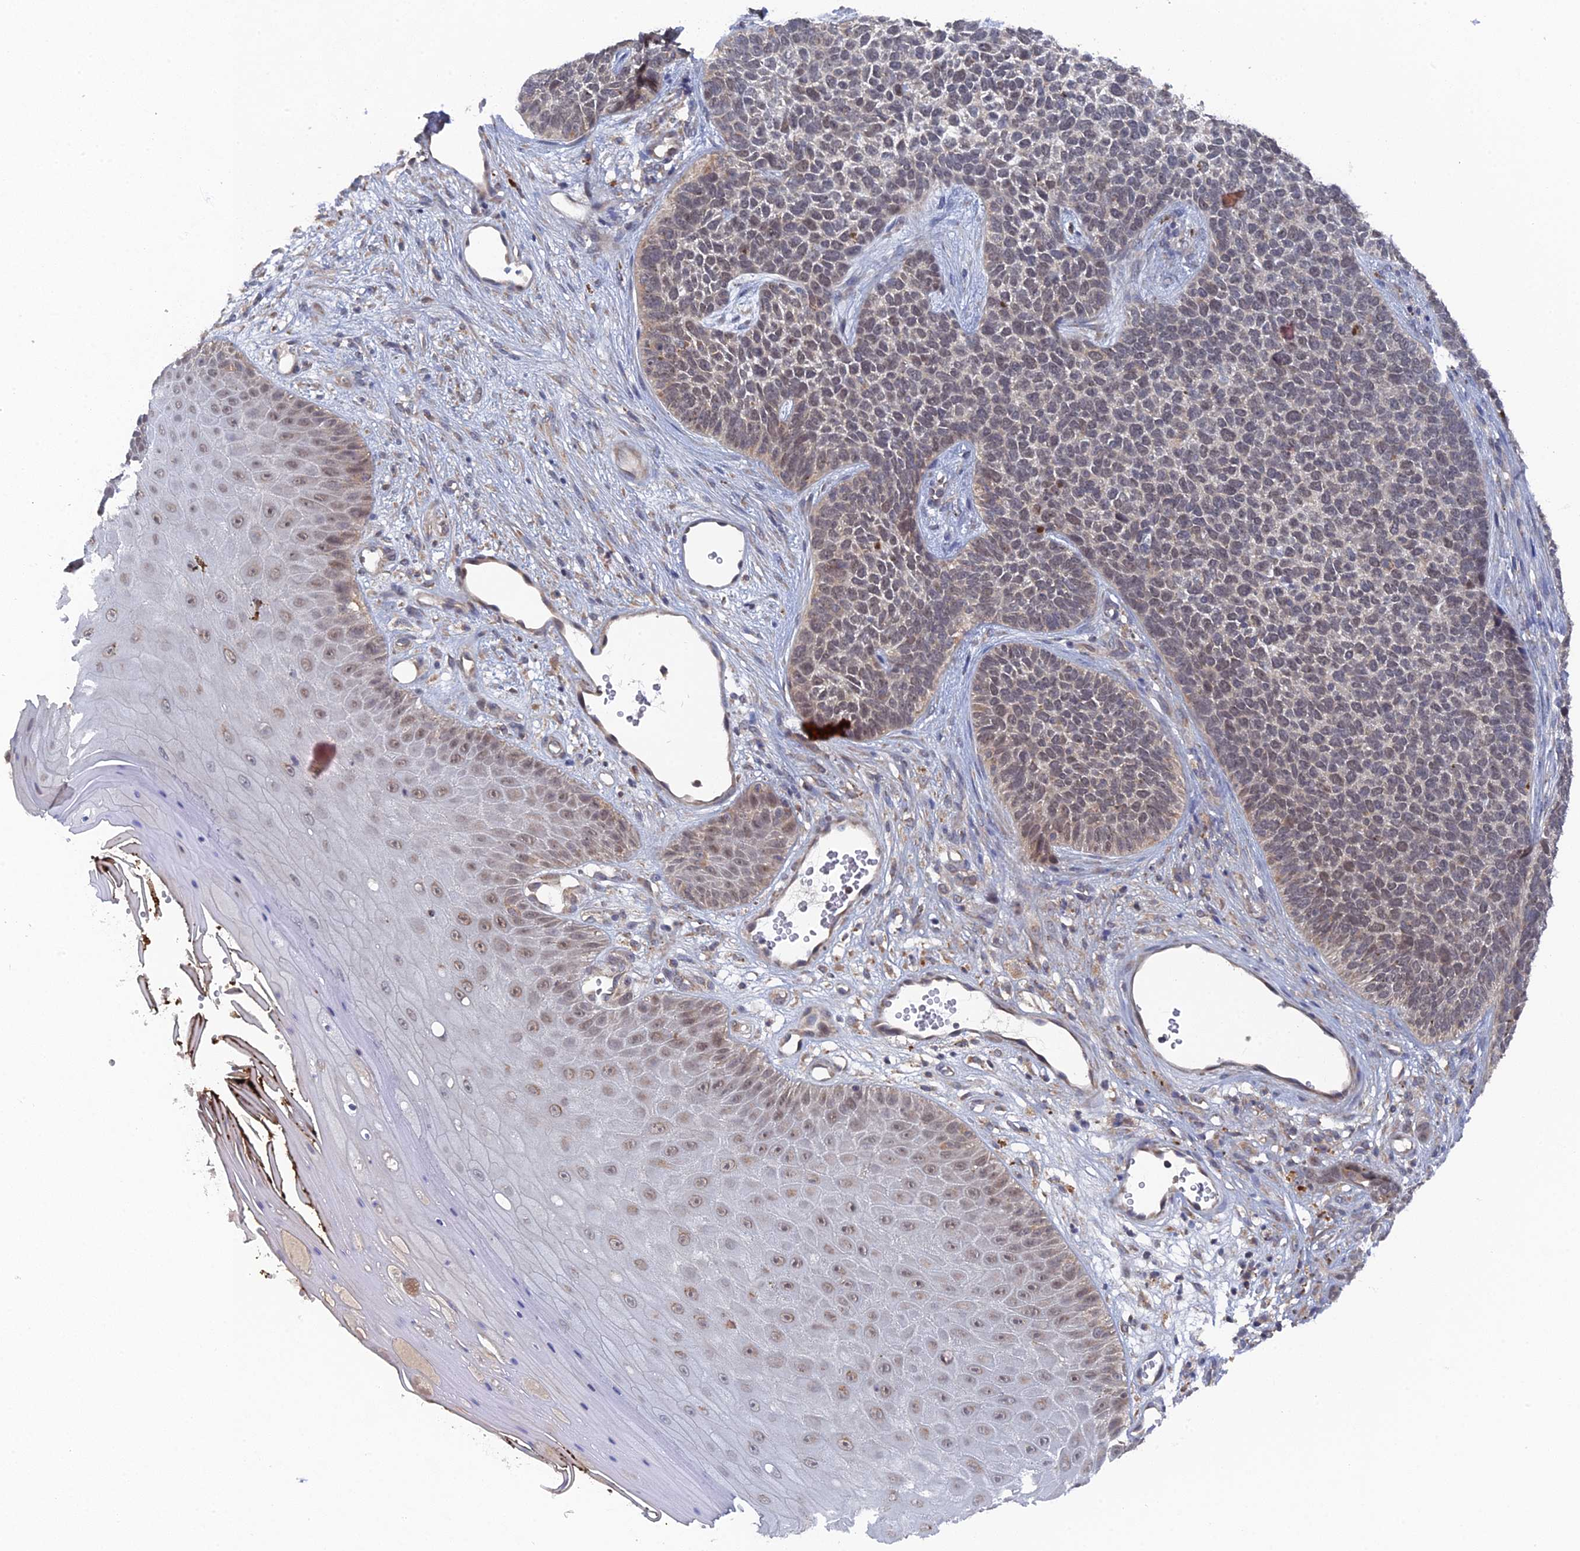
{"staining": {"intensity": "weak", "quantity": "<25%", "location": "nuclear"}, "tissue": "skin cancer", "cell_type": "Tumor cells", "image_type": "cancer", "snomed": [{"axis": "morphology", "description": "Basal cell carcinoma"}, {"axis": "topography", "description": "Skin"}], "caption": "Skin cancer stained for a protein using immunohistochemistry demonstrates no positivity tumor cells.", "gene": "MIGA2", "patient": {"sex": "female", "age": 84}}